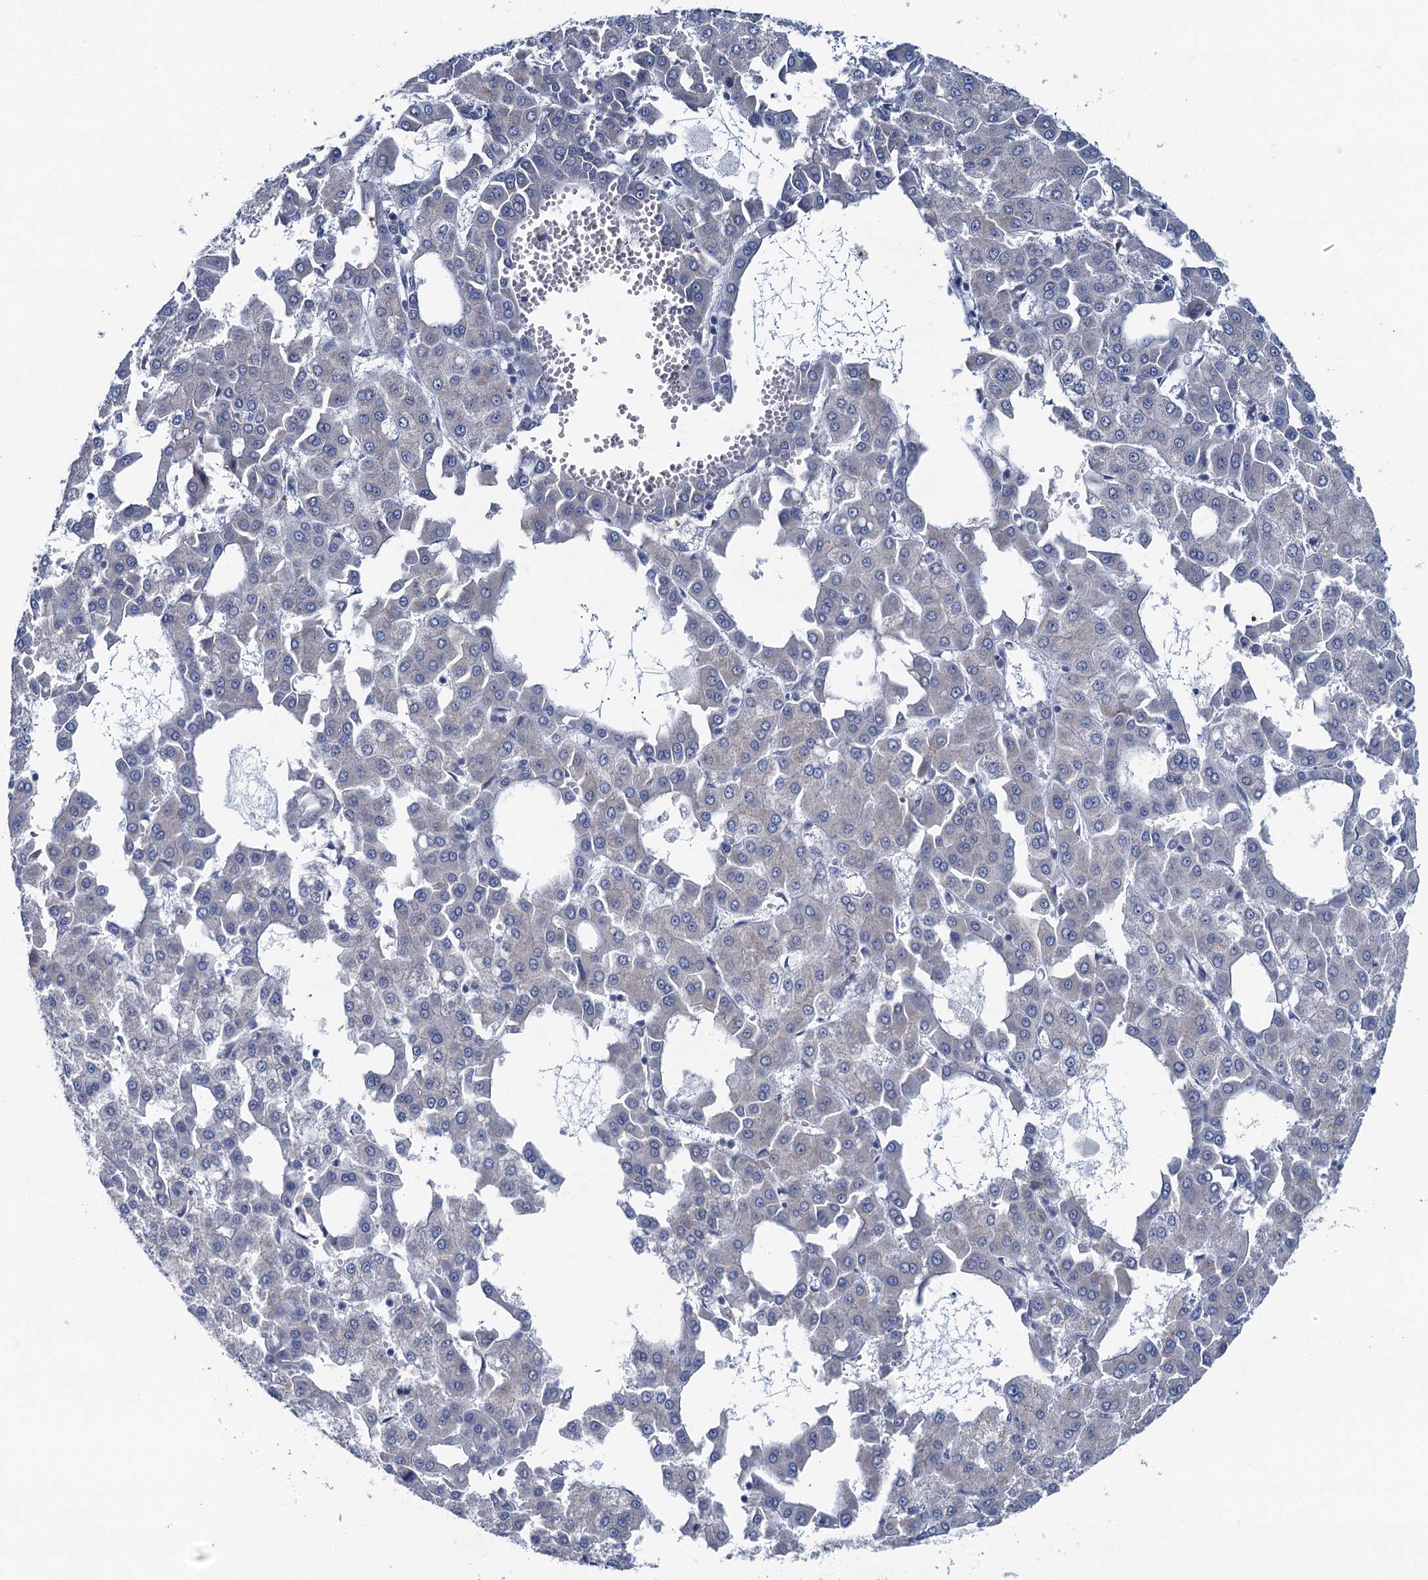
{"staining": {"intensity": "negative", "quantity": "none", "location": "none"}, "tissue": "liver cancer", "cell_type": "Tumor cells", "image_type": "cancer", "snomed": [{"axis": "morphology", "description": "Carcinoma, Hepatocellular, NOS"}, {"axis": "topography", "description": "Liver"}], "caption": "DAB (3,3'-diaminobenzidine) immunohistochemical staining of human liver hepatocellular carcinoma demonstrates no significant staining in tumor cells.", "gene": "HAPSTR1", "patient": {"sex": "male", "age": 47}}